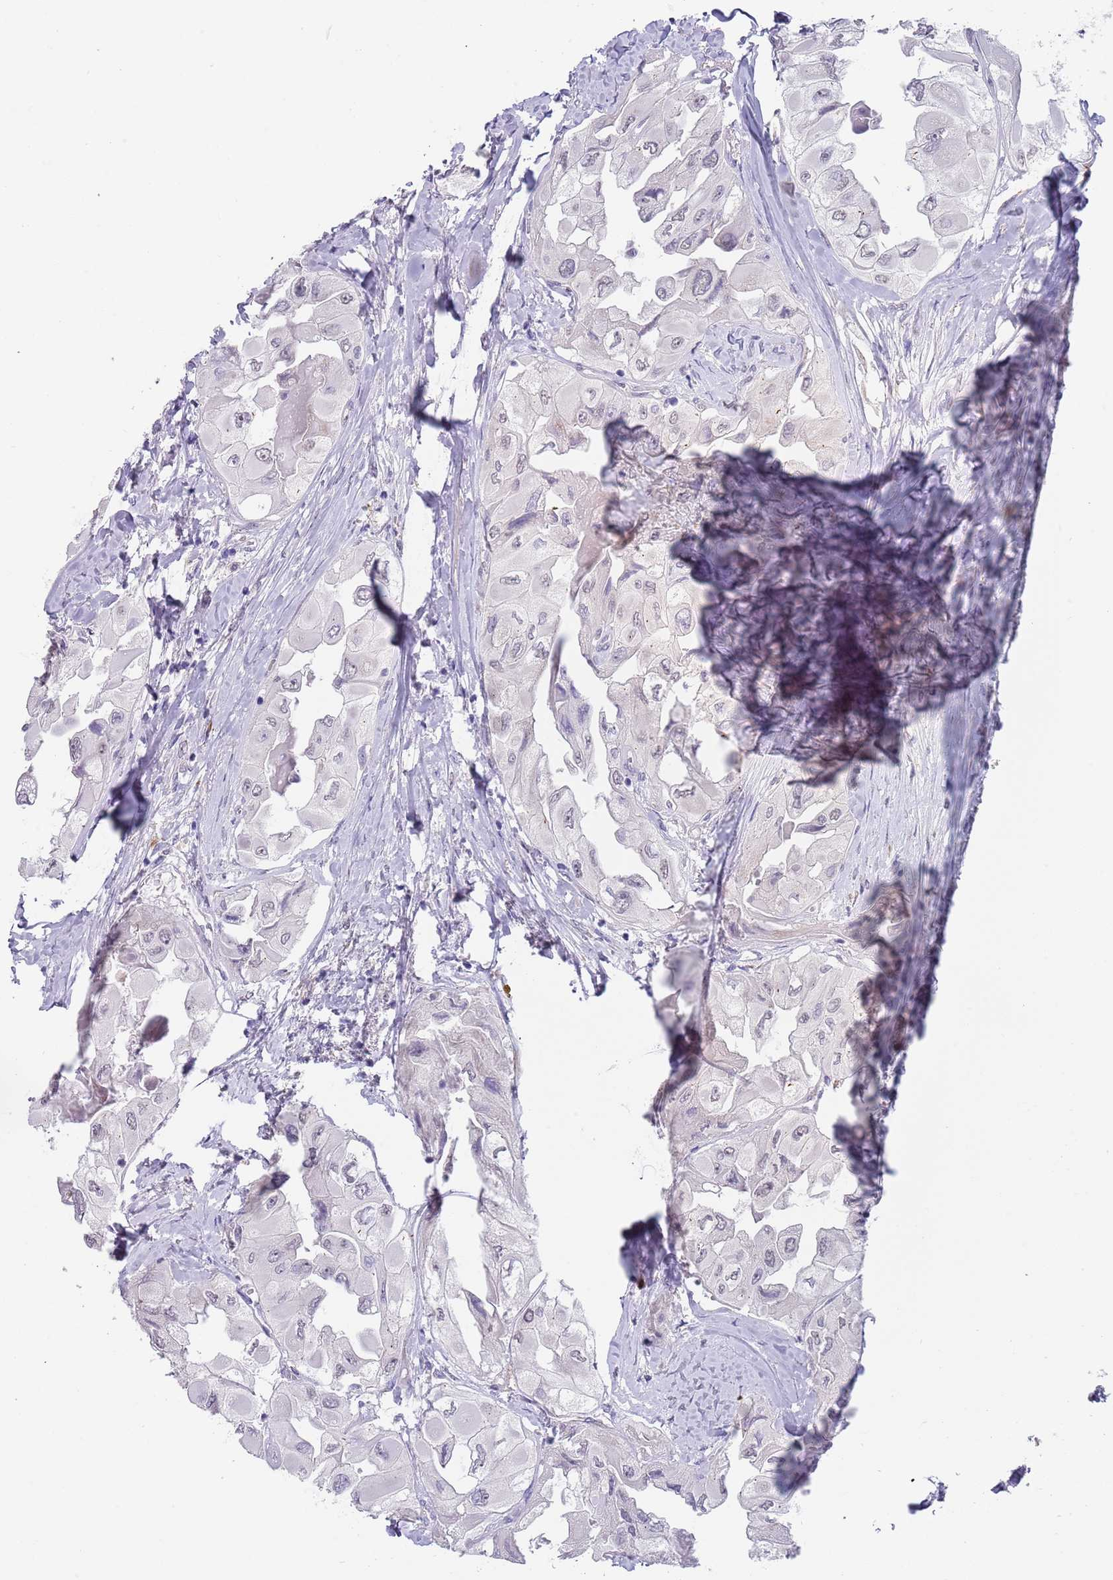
{"staining": {"intensity": "negative", "quantity": "none", "location": "none"}, "tissue": "thyroid cancer", "cell_type": "Tumor cells", "image_type": "cancer", "snomed": [{"axis": "morphology", "description": "Normal tissue, NOS"}, {"axis": "morphology", "description": "Papillary adenocarcinoma, NOS"}, {"axis": "topography", "description": "Thyroid gland"}], "caption": "Immunohistochemistry photomicrograph of thyroid papillary adenocarcinoma stained for a protein (brown), which exhibits no staining in tumor cells.", "gene": "TNRC6C", "patient": {"sex": "female", "age": 59}}